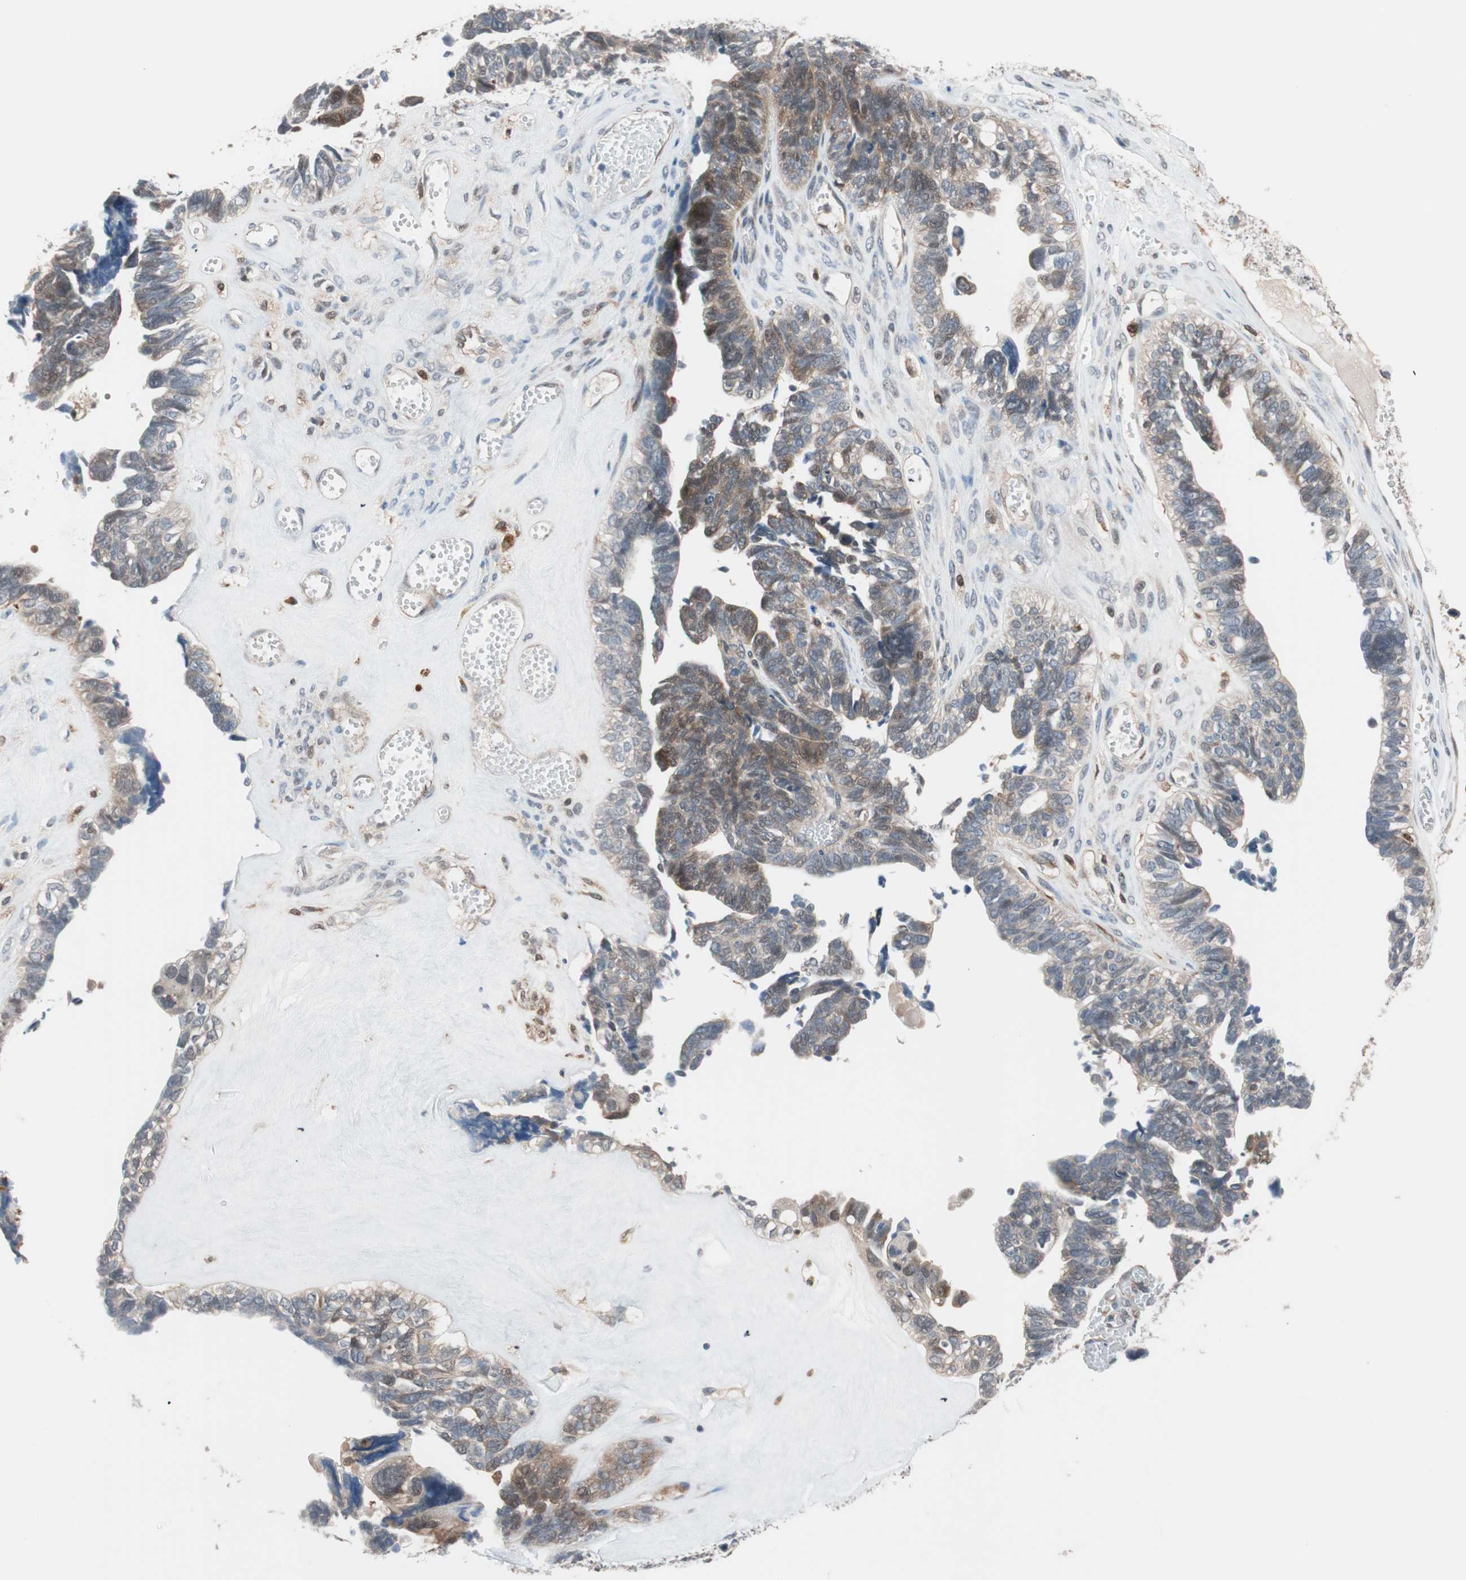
{"staining": {"intensity": "weak", "quantity": "25%-75%", "location": "cytoplasmic/membranous"}, "tissue": "ovarian cancer", "cell_type": "Tumor cells", "image_type": "cancer", "snomed": [{"axis": "morphology", "description": "Cystadenocarcinoma, serous, NOS"}, {"axis": "topography", "description": "Ovary"}], "caption": "Serous cystadenocarcinoma (ovarian) tissue shows weak cytoplasmic/membranous staining in approximately 25%-75% of tumor cells", "gene": "PIK3R3", "patient": {"sex": "female", "age": 79}}